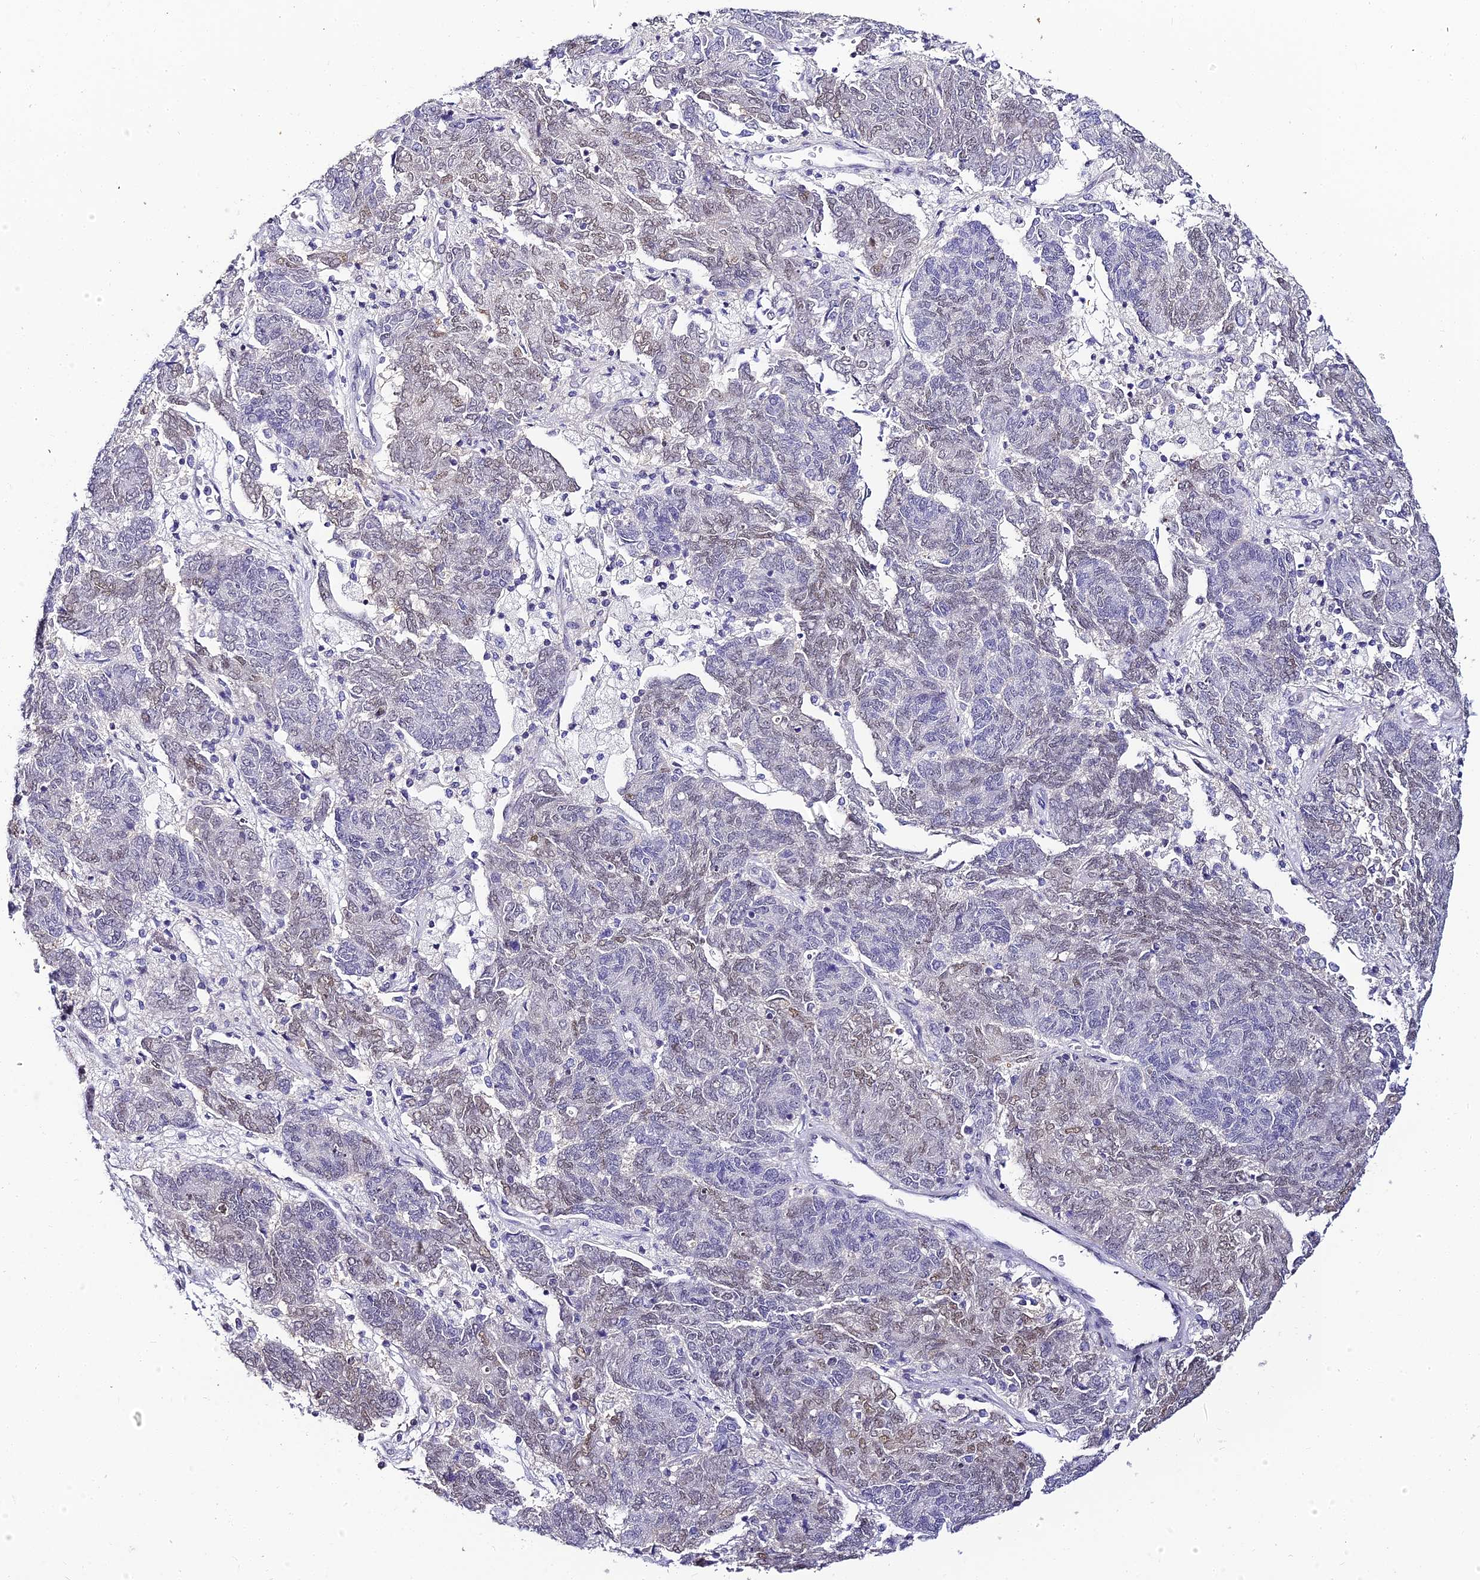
{"staining": {"intensity": "weak", "quantity": "<25%", "location": "nuclear"}, "tissue": "endometrial cancer", "cell_type": "Tumor cells", "image_type": "cancer", "snomed": [{"axis": "morphology", "description": "Adenocarcinoma, NOS"}, {"axis": "topography", "description": "Endometrium"}], "caption": "A micrograph of endometrial cancer (adenocarcinoma) stained for a protein shows no brown staining in tumor cells.", "gene": "ABHD14A-ACY1", "patient": {"sex": "female", "age": 80}}